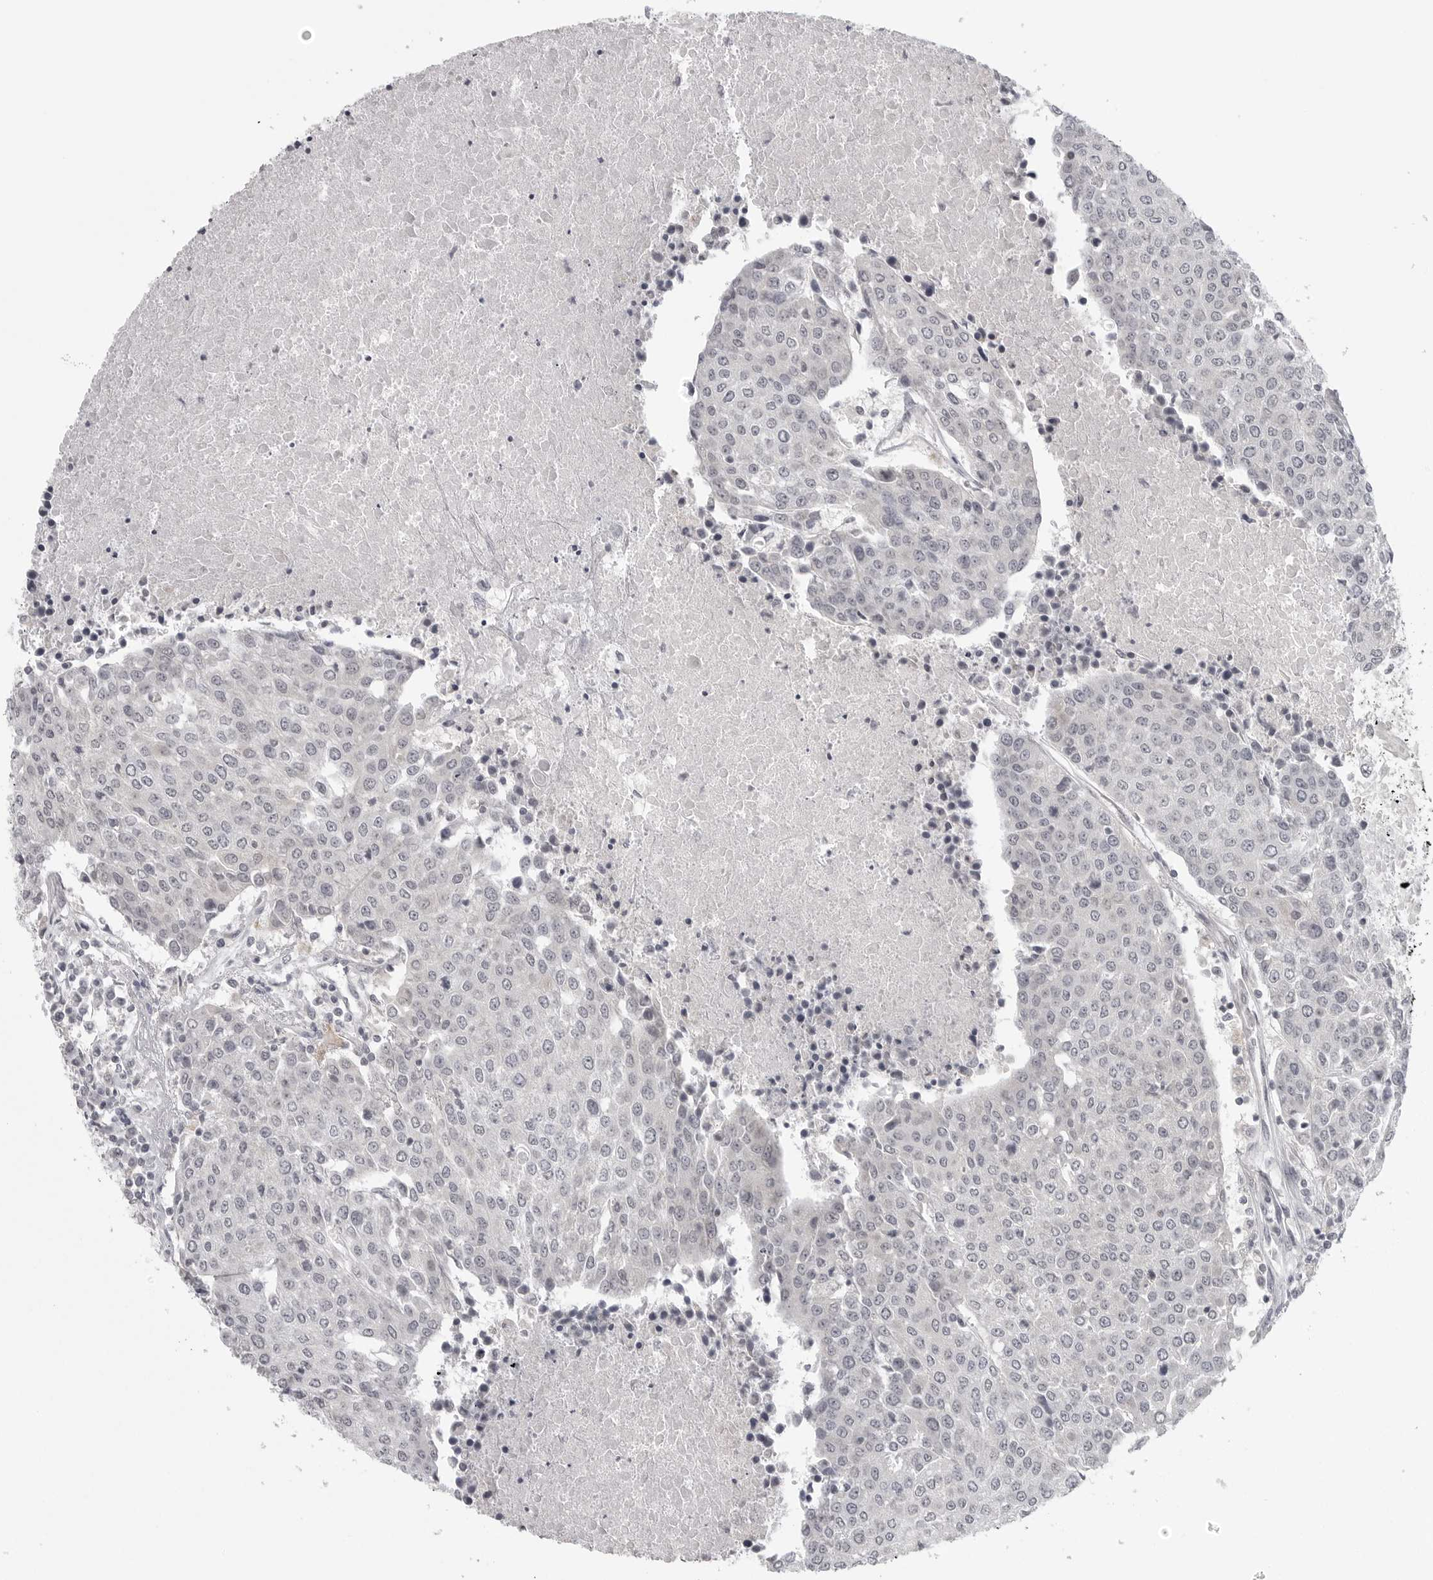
{"staining": {"intensity": "negative", "quantity": "none", "location": "none"}, "tissue": "urothelial cancer", "cell_type": "Tumor cells", "image_type": "cancer", "snomed": [{"axis": "morphology", "description": "Urothelial carcinoma, High grade"}, {"axis": "topography", "description": "Urinary bladder"}], "caption": "An IHC histopathology image of urothelial cancer is shown. There is no staining in tumor cells of urothelial cancer.", "gene": "TUT4", "patient": {"sex": "female", "age": 85}}